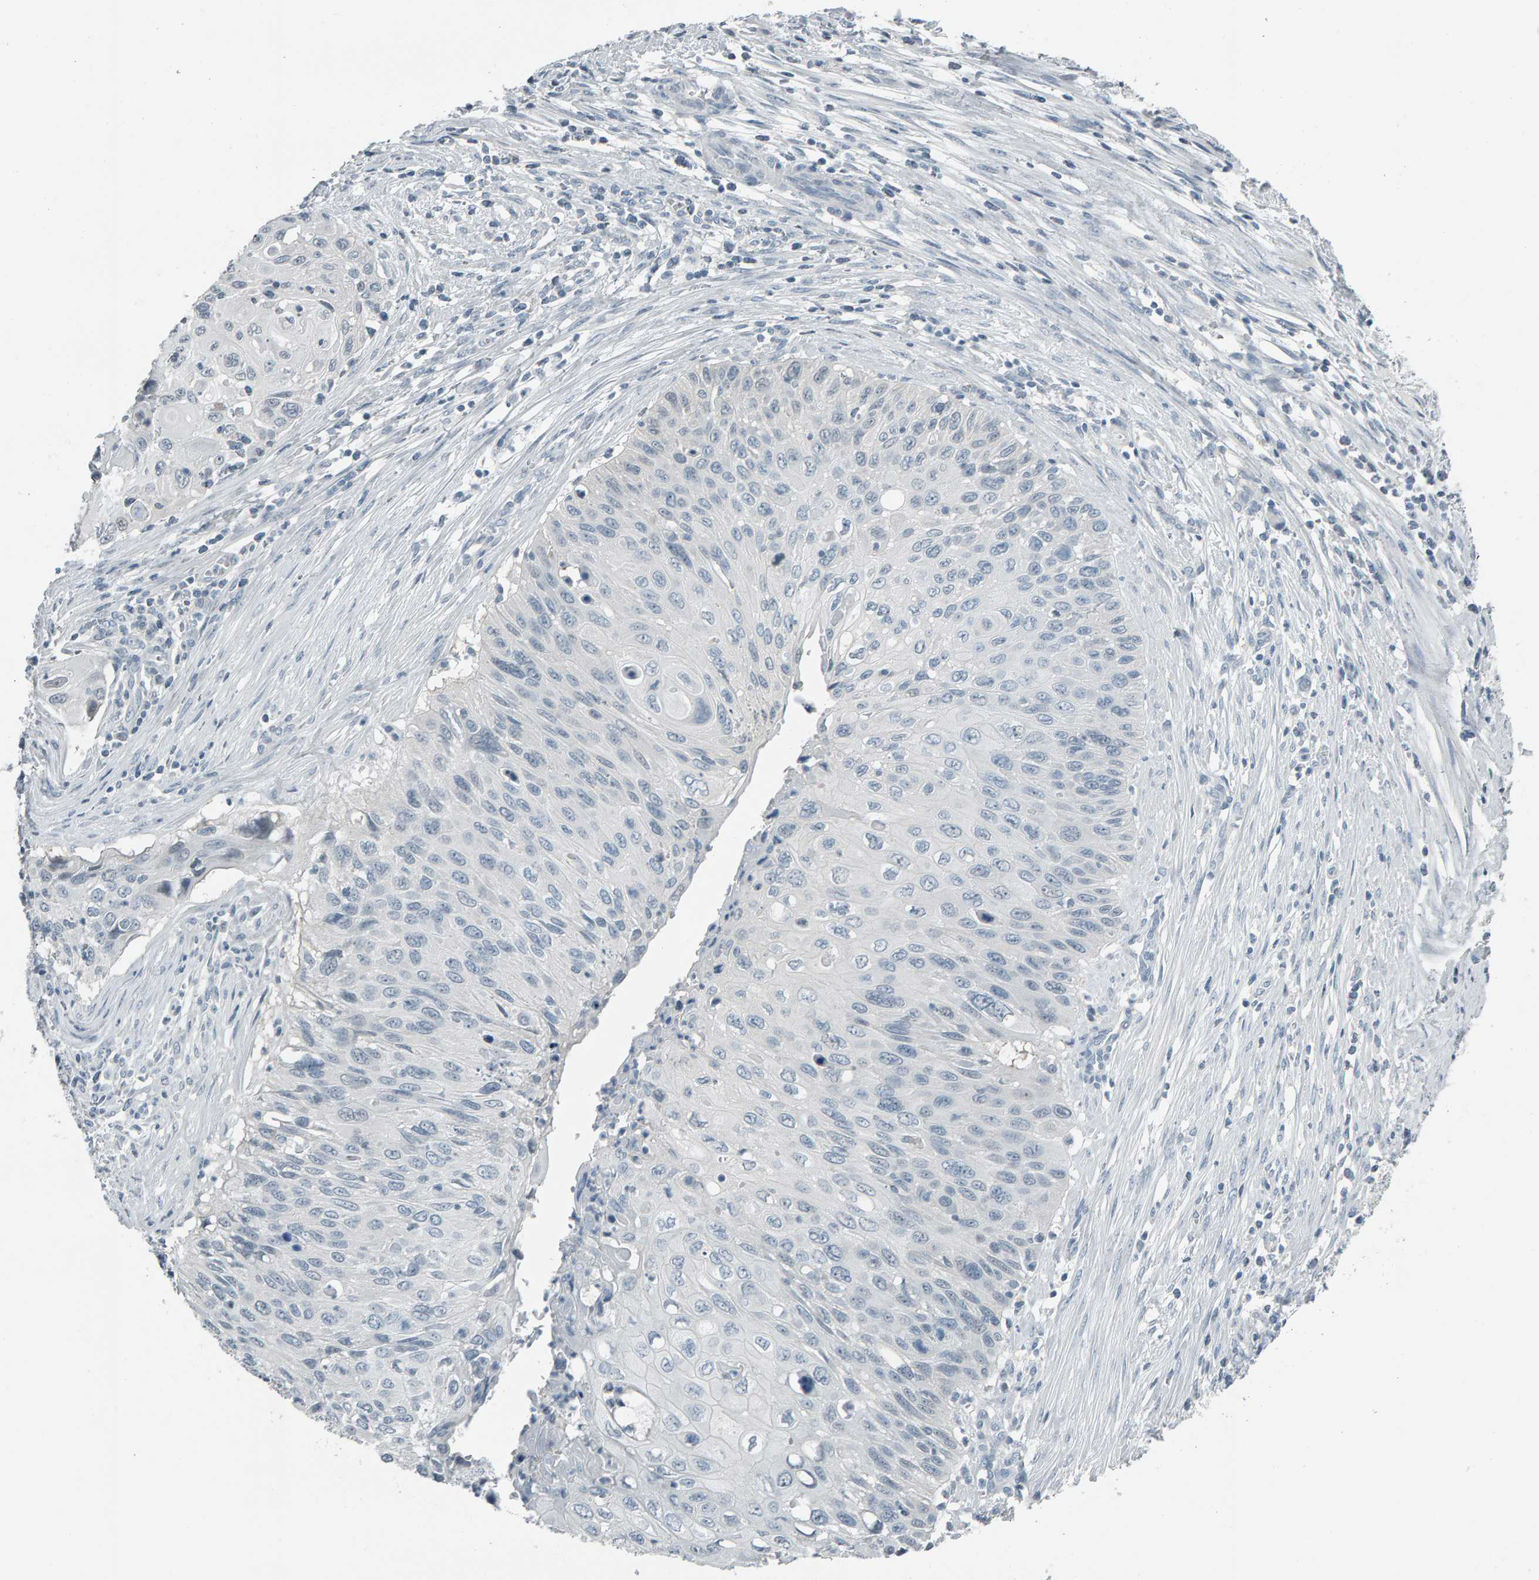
{"staining": {"intensity": "negative", "quantity": "none", "location": "none"}, "tissue": "cervical cancer", "cell_type": "Tumor cells", "image_type": "cancer", "snomed": [{"axis": "morphology", "description": "Squamous cell carcinoma, NOS"}, {"axis": "topography", "description": "Cervix"}], "caption": "This is an immunohistochemistry photomicrograph of human cervical squamous cell carcinoma. There is no positivity in tumor cells.", "gene": "PYY", "patient": {"sex": "female", "age": 70}}